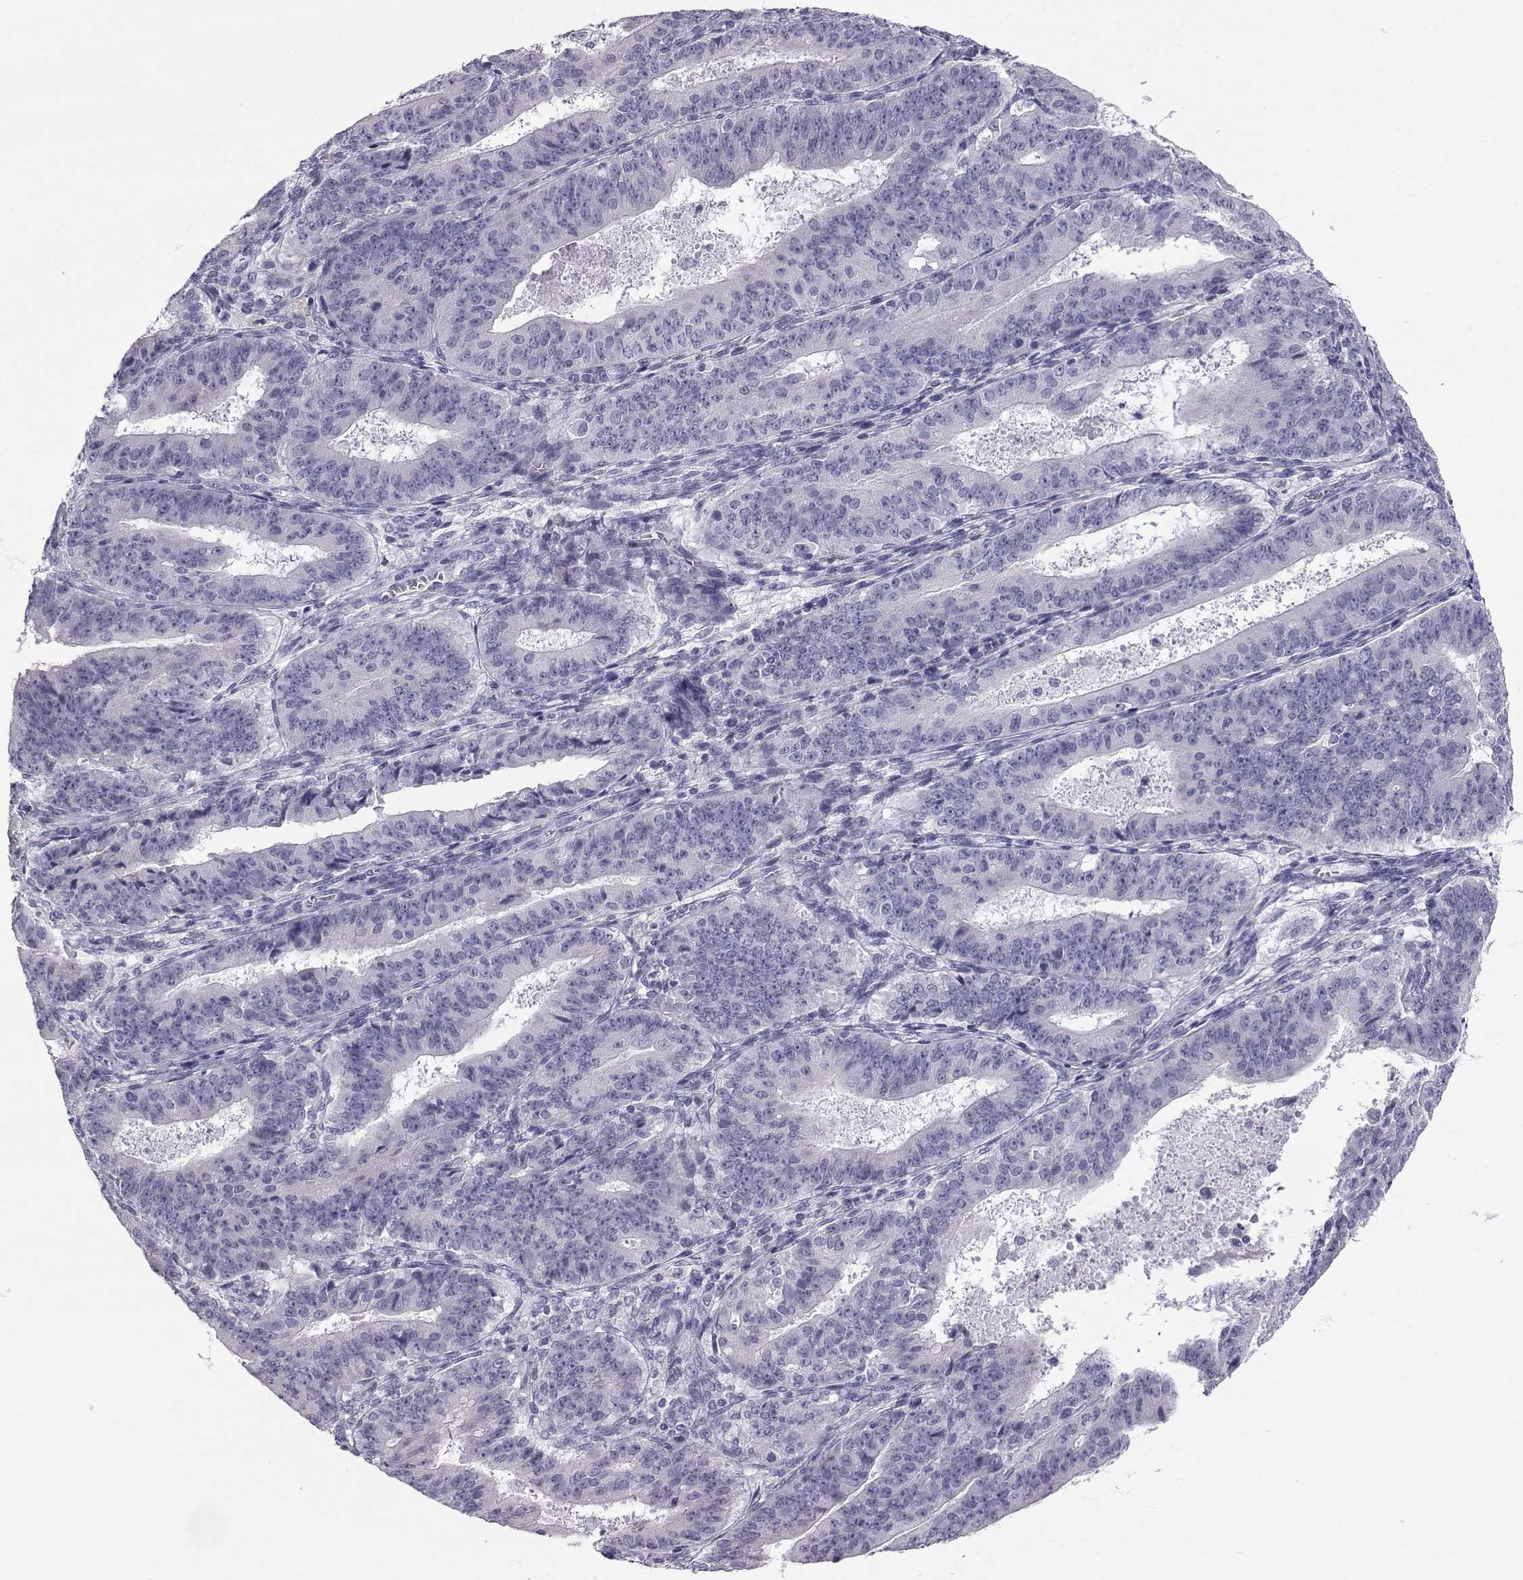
{"staining": {"intensity": "negative", "quantity": "none", "location": "none"}, "tissue": "ovarian cancer", "cell_type": "Tumor cells", "image_type": "cancer", "snomed": [{"axis": "morphology", "description": "Carcinoma, endometroid"}, {"axis": "topography", "description": "Ovary"}], "caption": "Protein analysis of ovarian cancer displays no significant expression in tumor cells.", "gene": "RNASE12", "patient": {"sex": "female", "age": 42}}